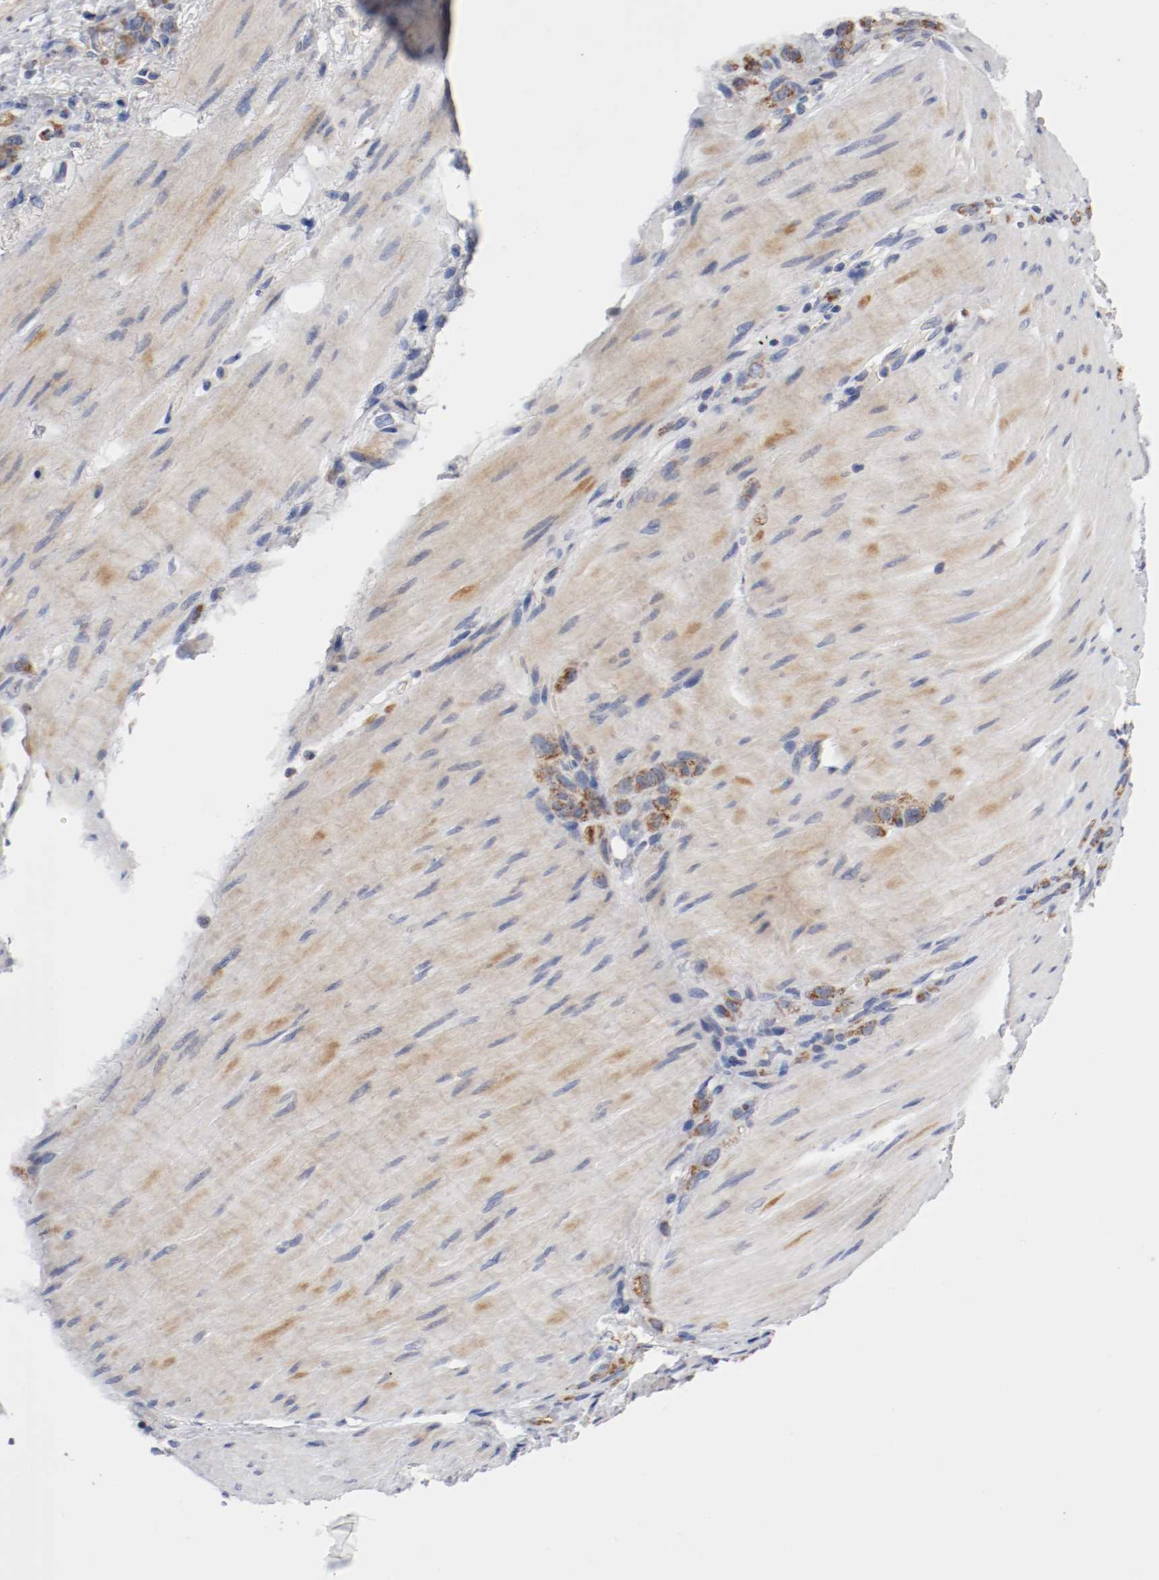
{"staining": {"intensity": "moderate", "quantity": ">75%", "location": "cytoplasmic/membranous"}, "tissue": "stomach cancer", "cell_type": "Tumor cells", "image_type": "cancer", "snomed": [{"axis": "morphology", "description": "Adenocarcinoma, NOS"}, {"axis": "topography", "description": "Stomach"}], "caption": "Stomach adenocarcinoma stained with a protein marker demonstrates moderate staining in tumor cells.", "gene": "PCSK6", "patient": {"sex": "male", "age": 82}}